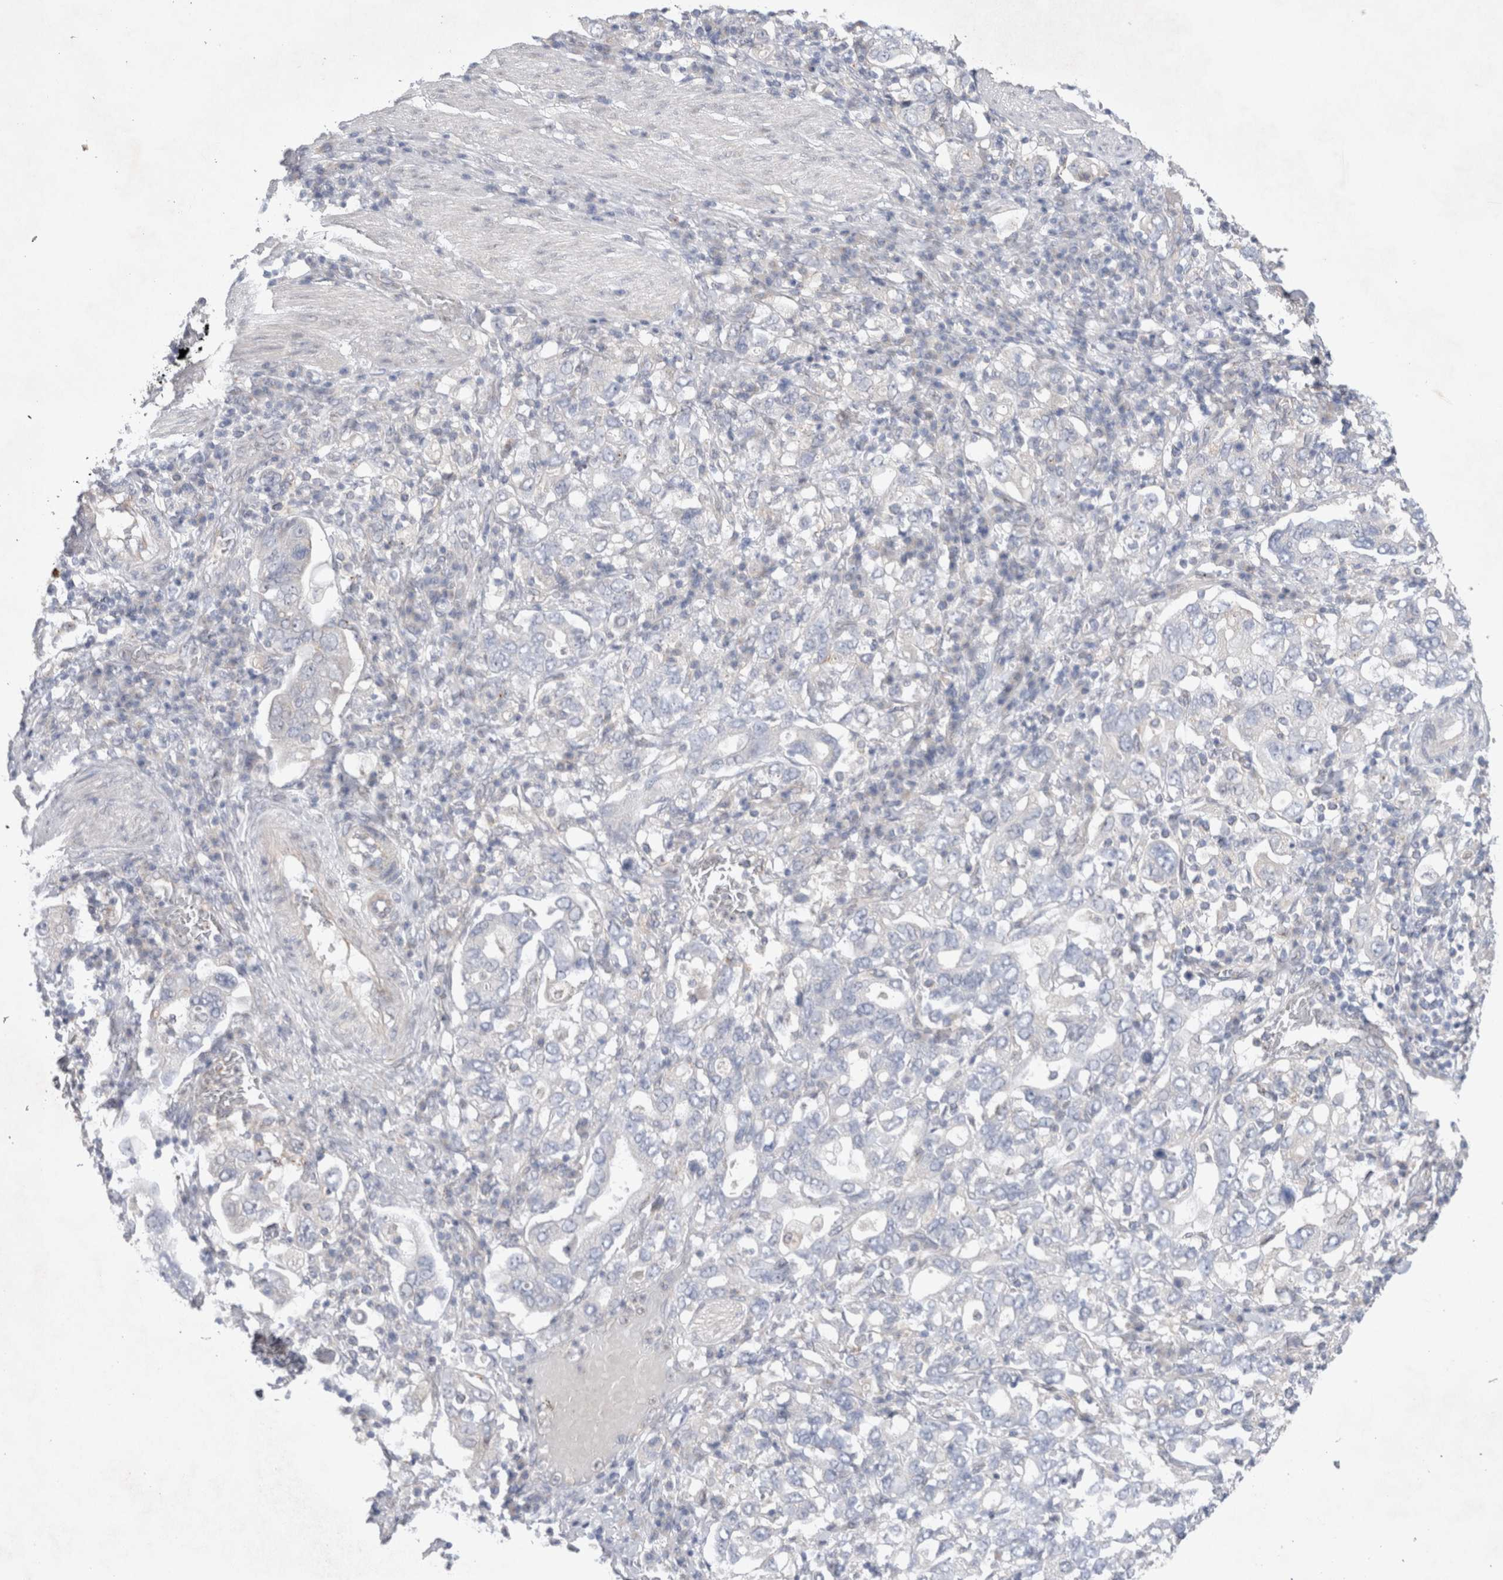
{"staining": {"intensity": "negative", "quantity": "none", "location": "none"}, "tissue": "stomach cancer", "cell_type": "Tumor cells", "image_type": "cancer", "snomed": [{"axis": "morphology", "description": "Adenocarcinoma, NOS"}, {"axis": "topography", "description": "Stomach, upper"}], "caption": "Stomach cancer was stained to show a protein in brown. There is no significant expression in tumor cells.", "gene": "BICD2", "patient": {"sex": "male", "age": 62}}